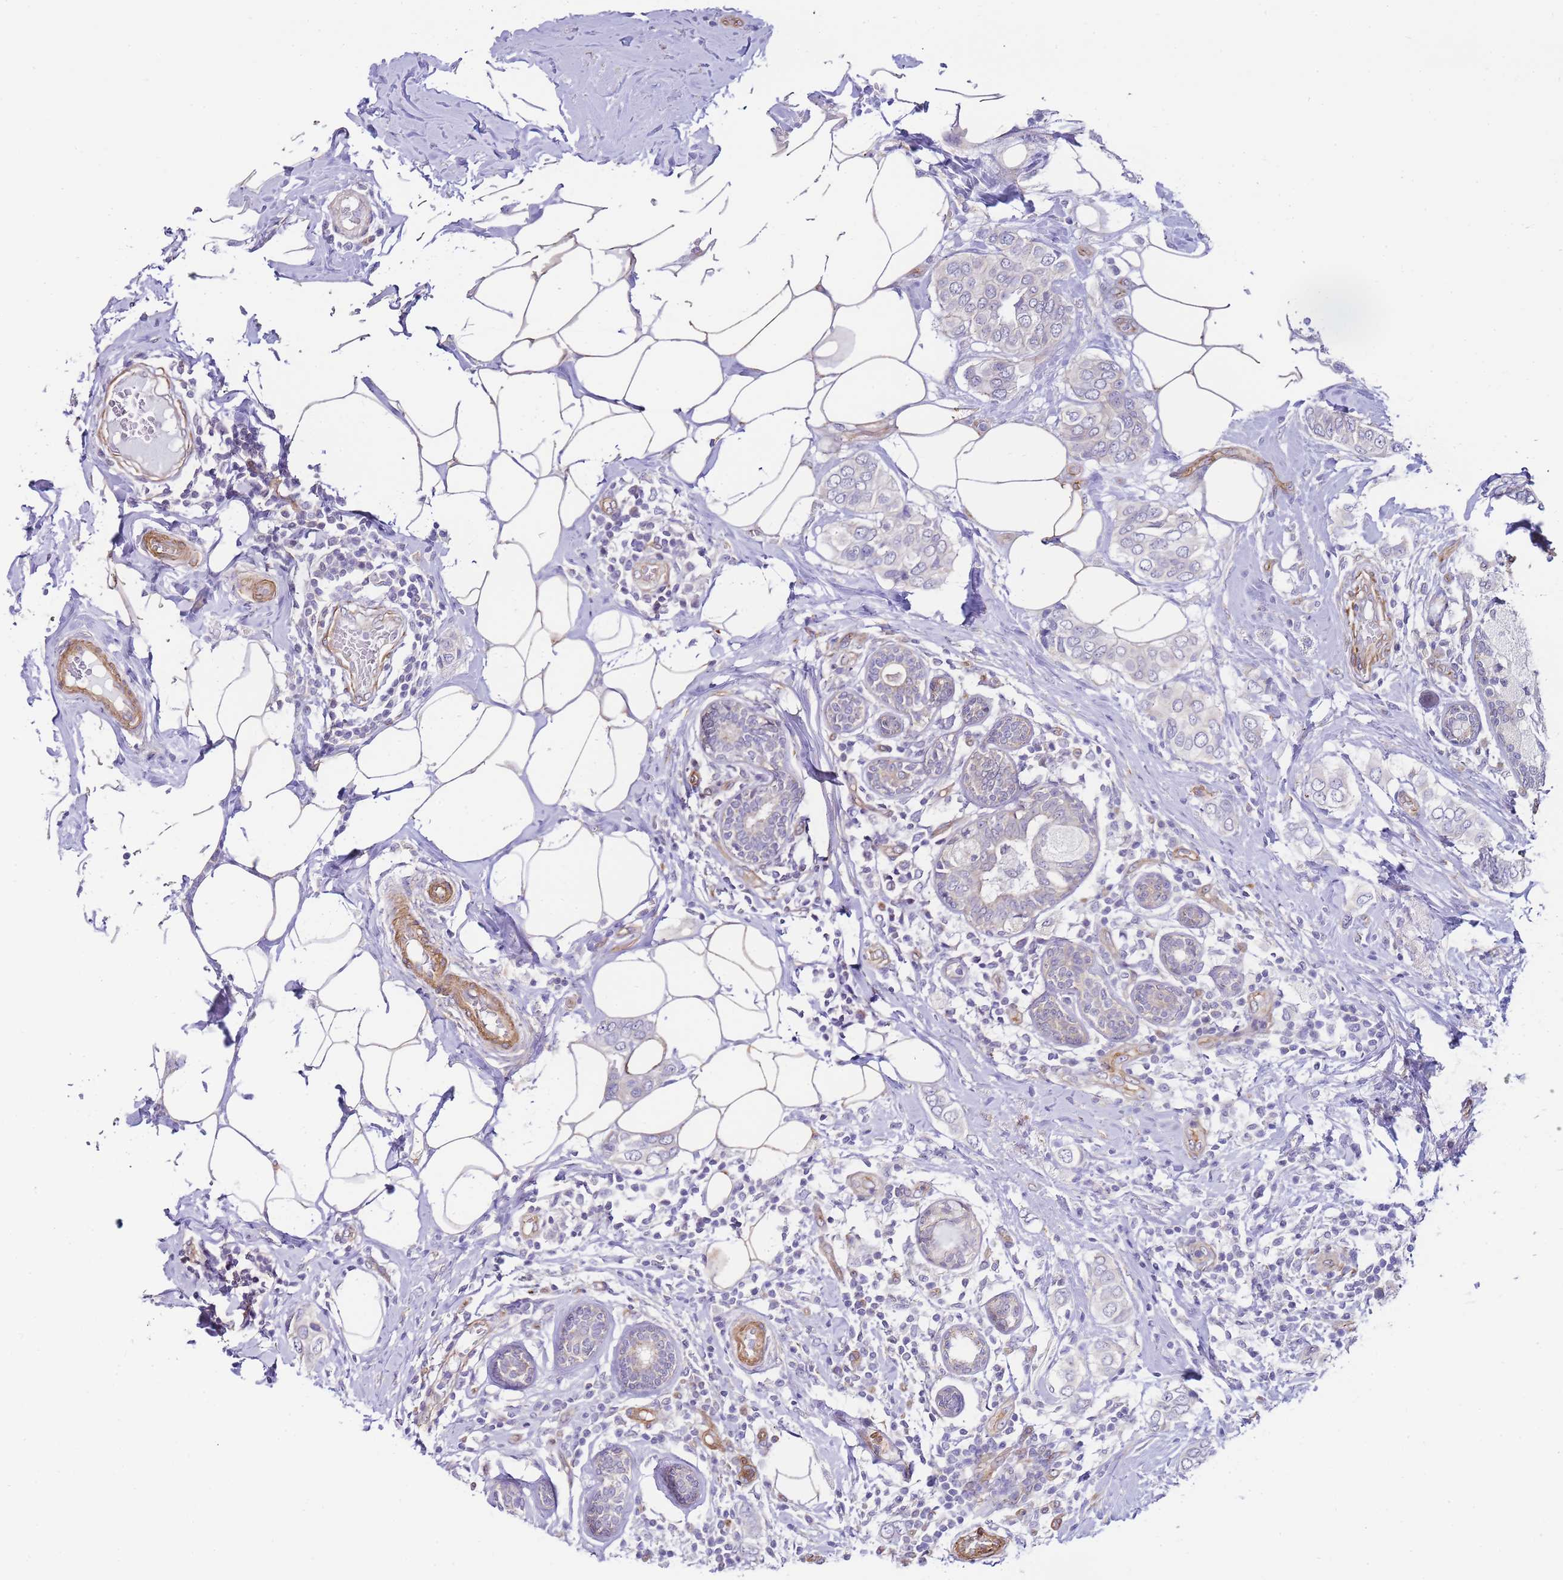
{"staining": {"intensity": "negative", "quantity": "none", "location": "none"}, "tissue": "breast cancer", "cell_type": "Tumor cells", "image_type": "cancer", "snomed": [{"axis": "morphology", "description": "Lobular carcinoma"}, {"axis": "topography", "description": "Breast"}], "caption": "Human breast cancer stained for a protein using immunohistochemistry (IHC) demonstrates no positivity in tumor cells.", "gene": "PDCD7", "patient": {"sex": "female", "age": 51}}